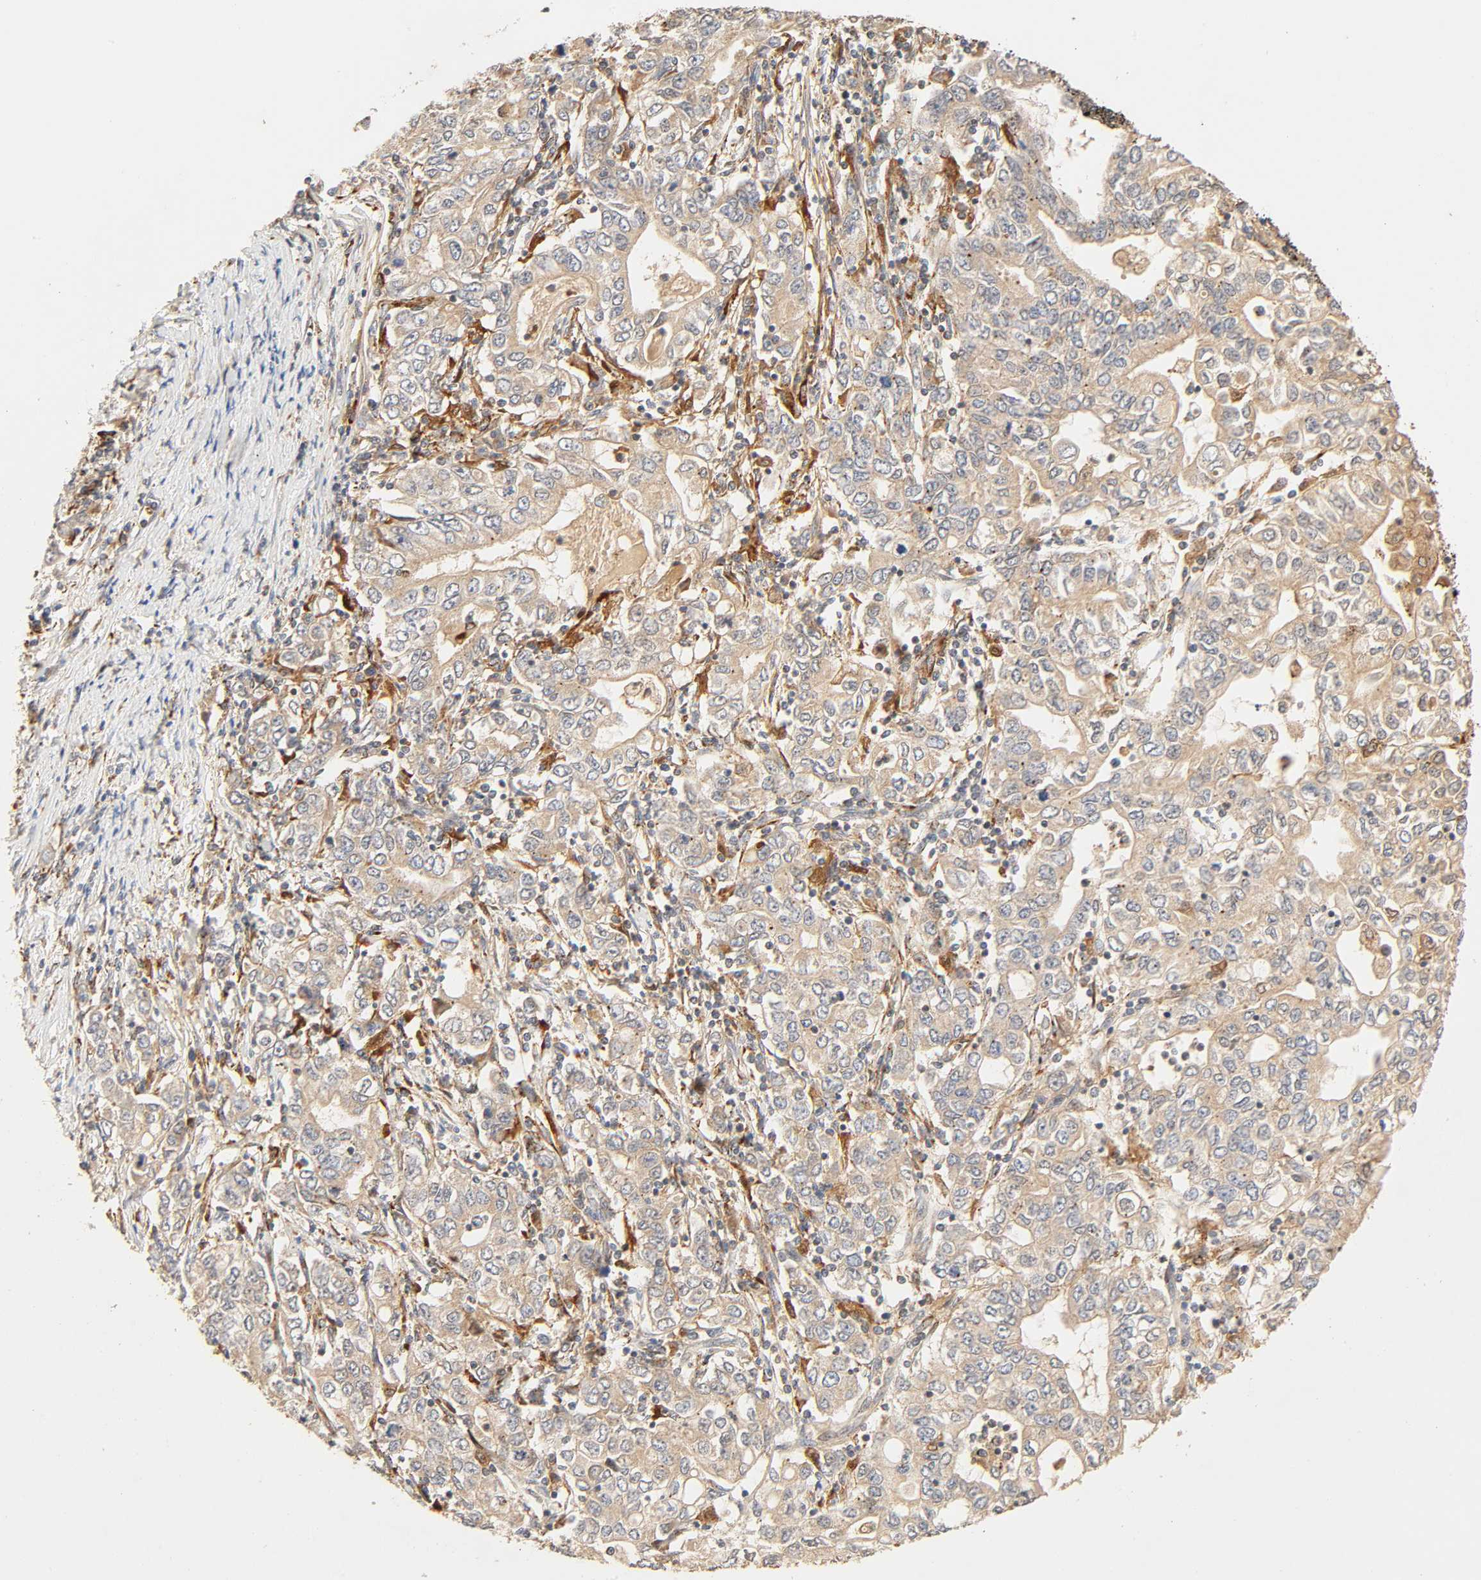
{"staining": {"intensity": "moderate", "quantity": ">75%", "location": "cytoplasmic/membranous"}, "tissue": "stomach cancer", "cell_type": "Tumor cells", "image_type": "cancer", "snomed": [{"axis": "morphology", "description": "Adenocarcinoma, NOS"}, {"axis": "topography", "description": "Stomach, lower"}], "caption": "Tumor cells show medium levels of moderate cytoplasmic/membranous staining in about >75% of cells in adenocarcinoma (stomach).", "gene": "MAPK6", "patient": {"sex": "female", "age": 72}}